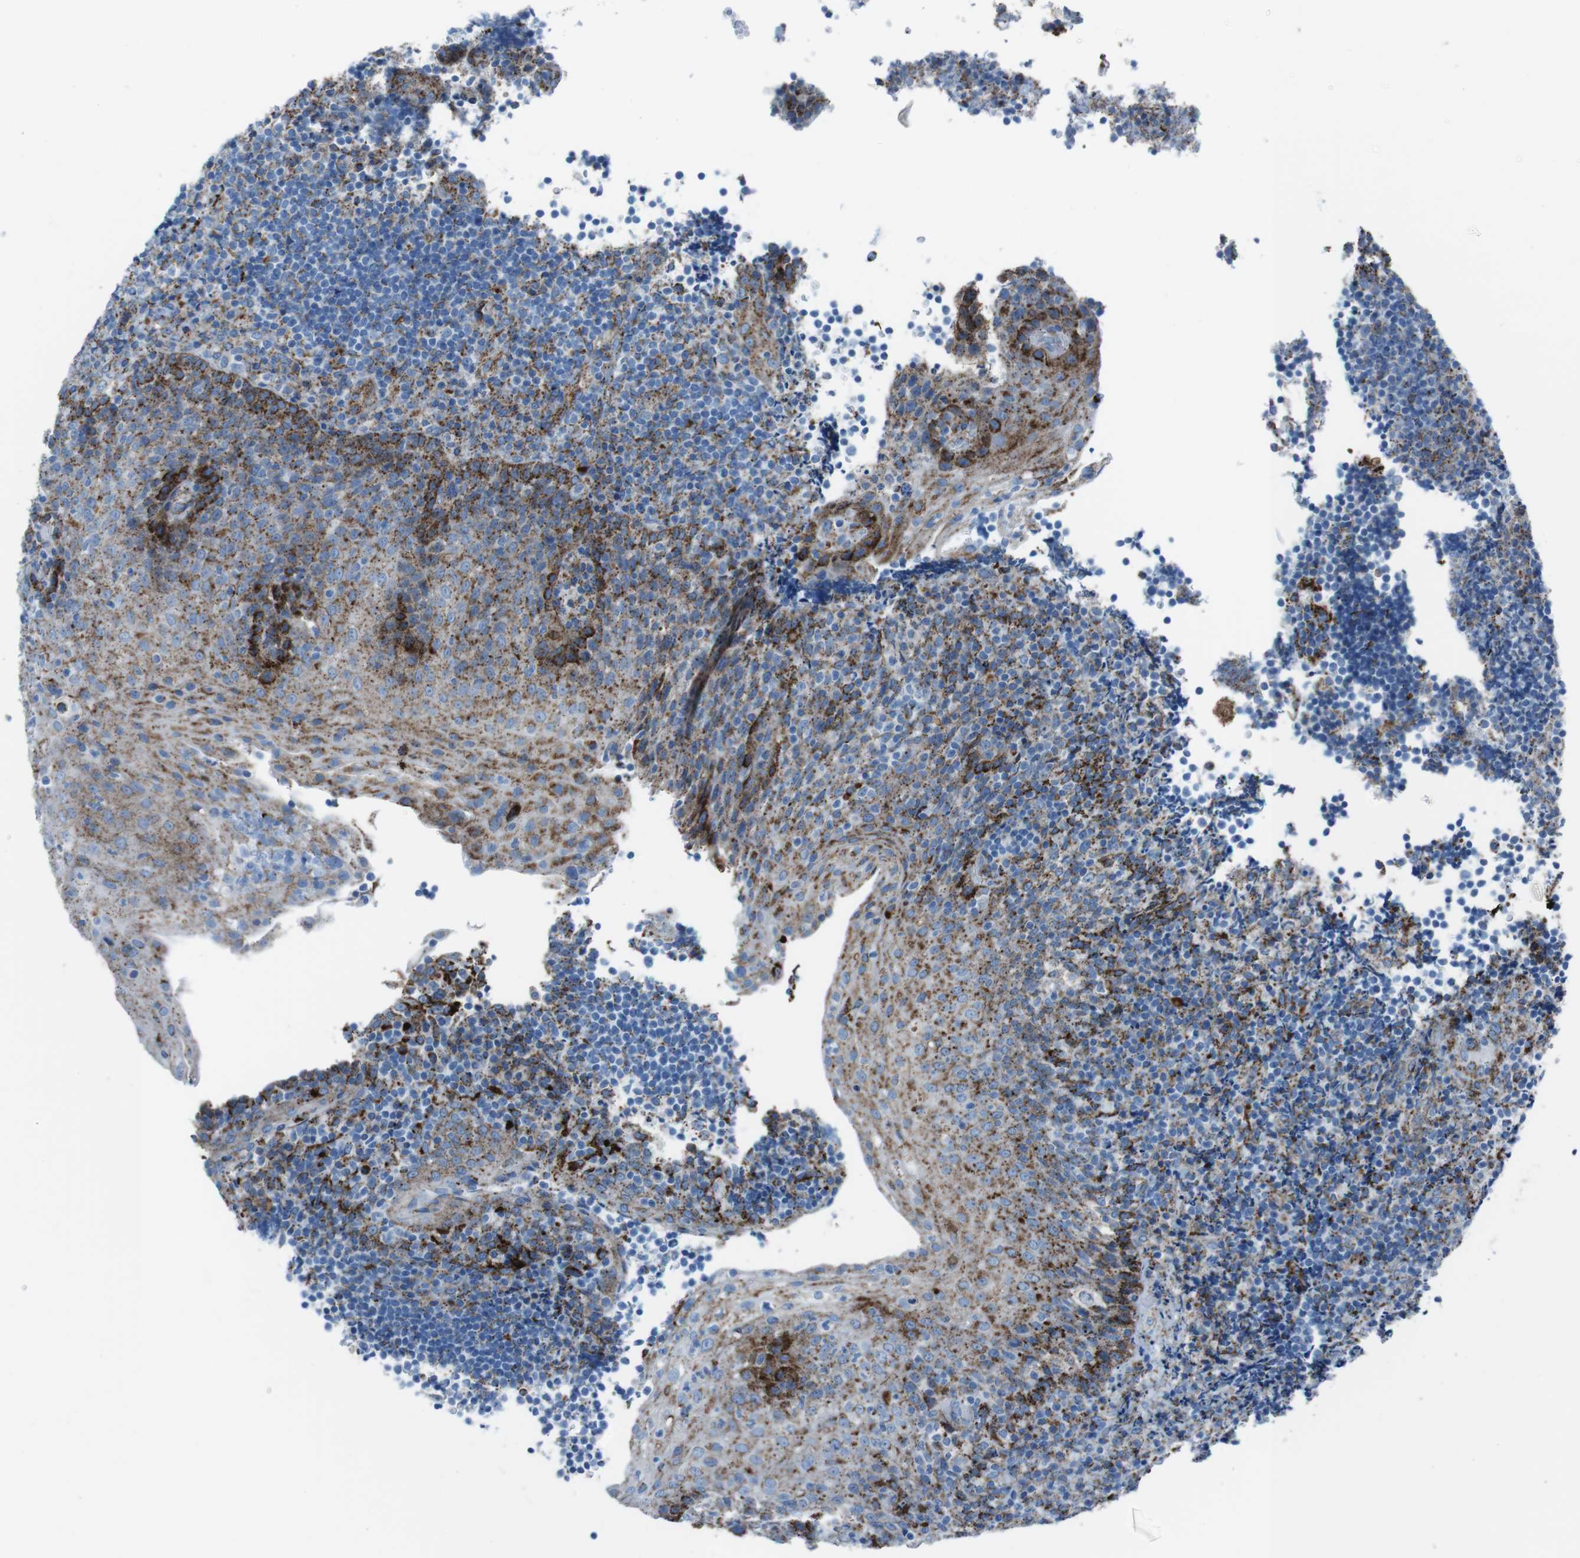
{"staining": {"intensity": "moderate", "quantity": "<25%", "location": "cytoplasmic/membranous"}, "tissue": "lymphoma", "cell_type": "Tumor cells", "image_type": "cancer", "snomed": [{"axis": "morphology", "description": "Malignant lymphoma, non-Hodgkin's type, High grade"}, {"axis": "topography", "description": "Tonsil"}], "caption": "IHC histopathology image of lymphoma stained for a protein (brown), which displays low levels of moderate cytoplasmic/membranous positivity in about <25% of tumor cells.", "gene": "SCARB2", "patient": {"sex": "female", "age": 36}}